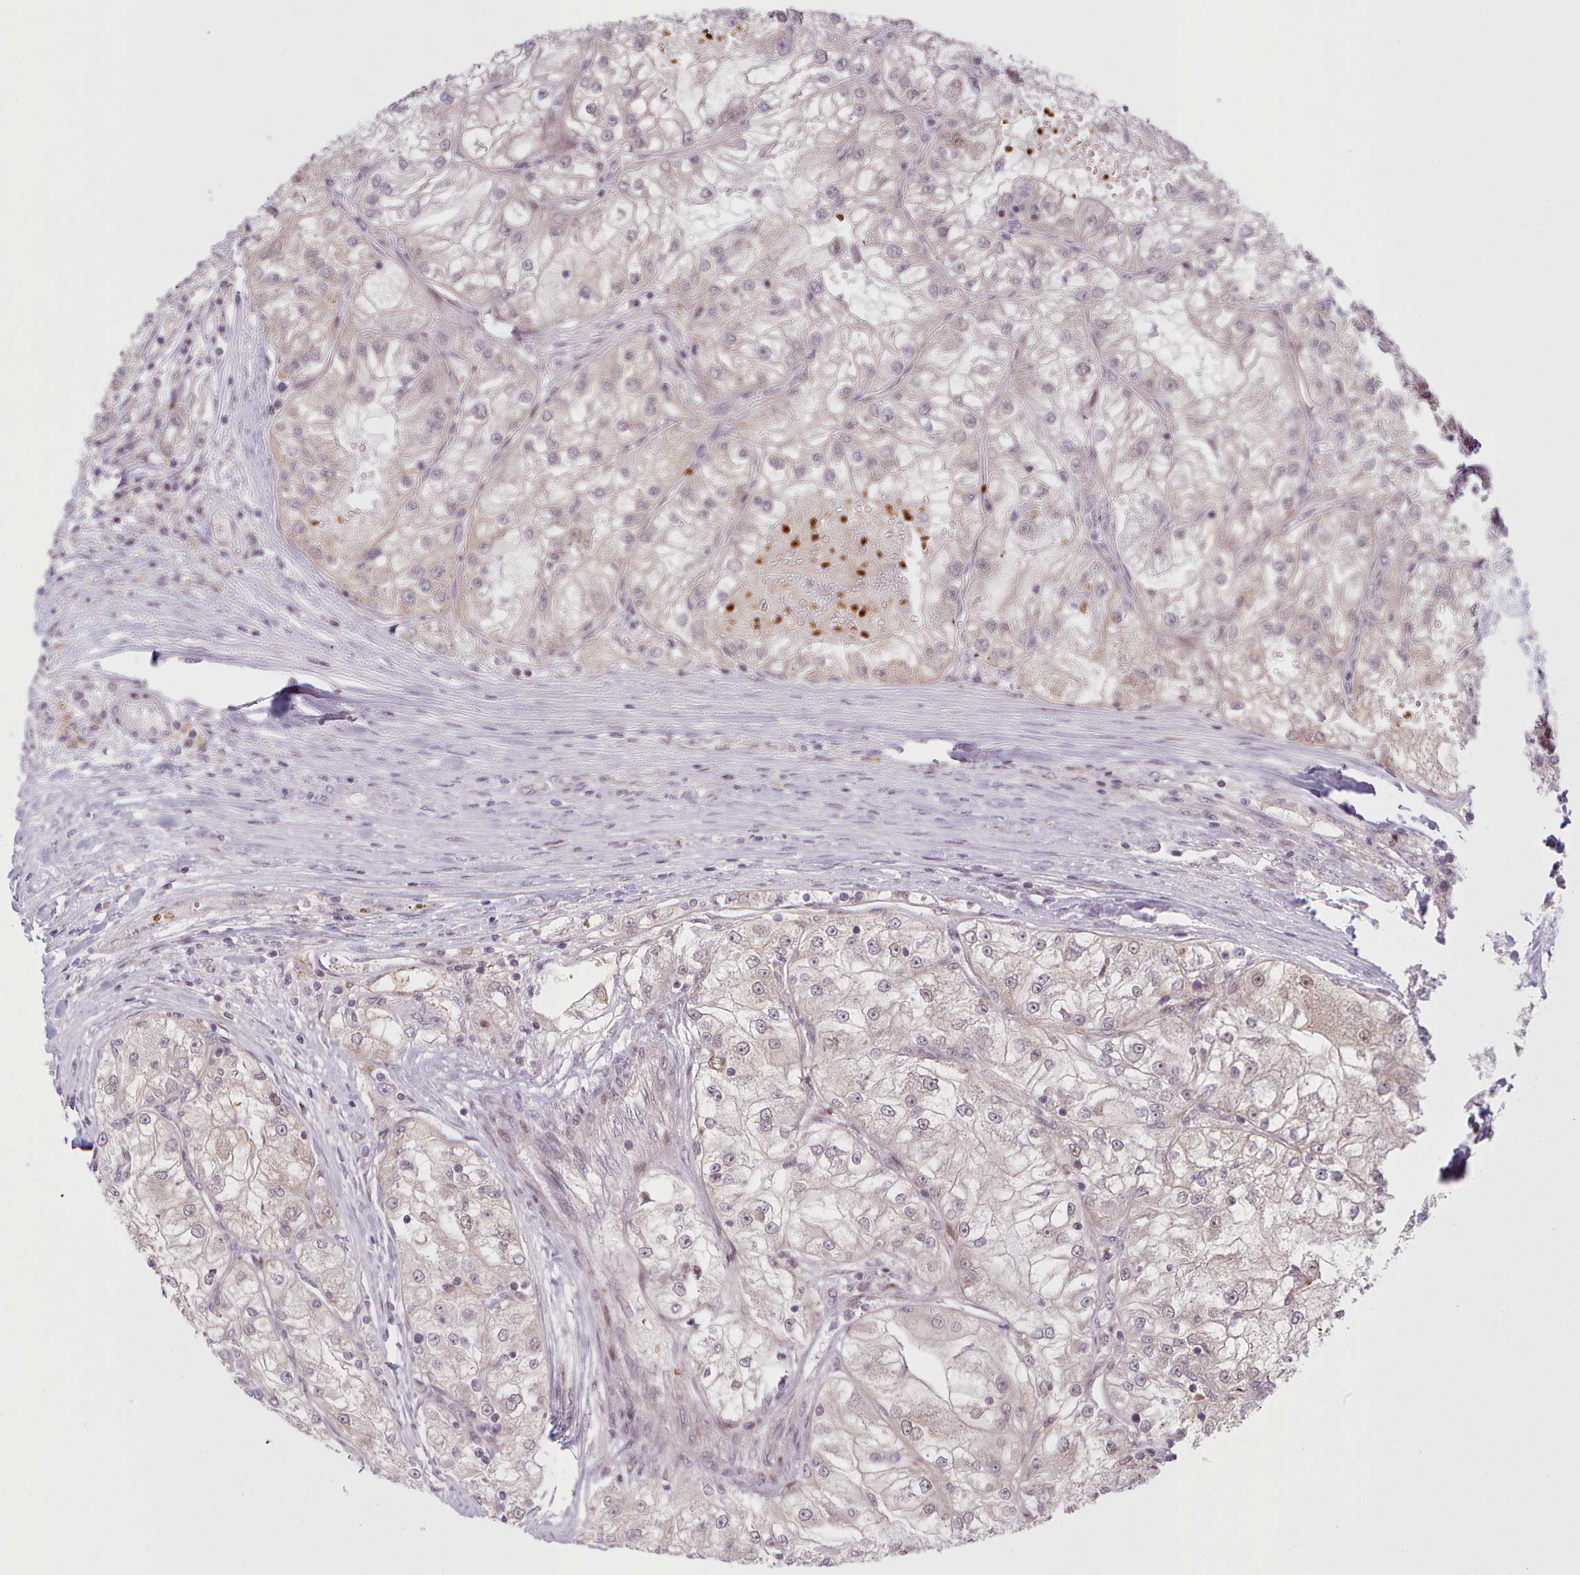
{"staining": {"intensity": "moderate", "quantity": "<25%", "location": "cytoplasmic/membranous"}, "tissue": "renal cancer", "cell_type": "Tumor cells", "image_type": "cancer", "snomed": [{"axis": "morphology", "description": "Adenocarcinoma, NOS"}, {"axis": "topography", "description": "Kidney"}], "caption": "An image of human renal cancer stained for a protein shows moderate cytoplasmic/membranous brown staining in tumor cells. The protein of interest is stained brown, and the nuclei are stained in blue (DAB (3,3'-diaminobenzidine) IHC with brightfield microscopy, high magnification).", "gene": "KBTBD7", "patient": {"sex": "female", "age": 72}}